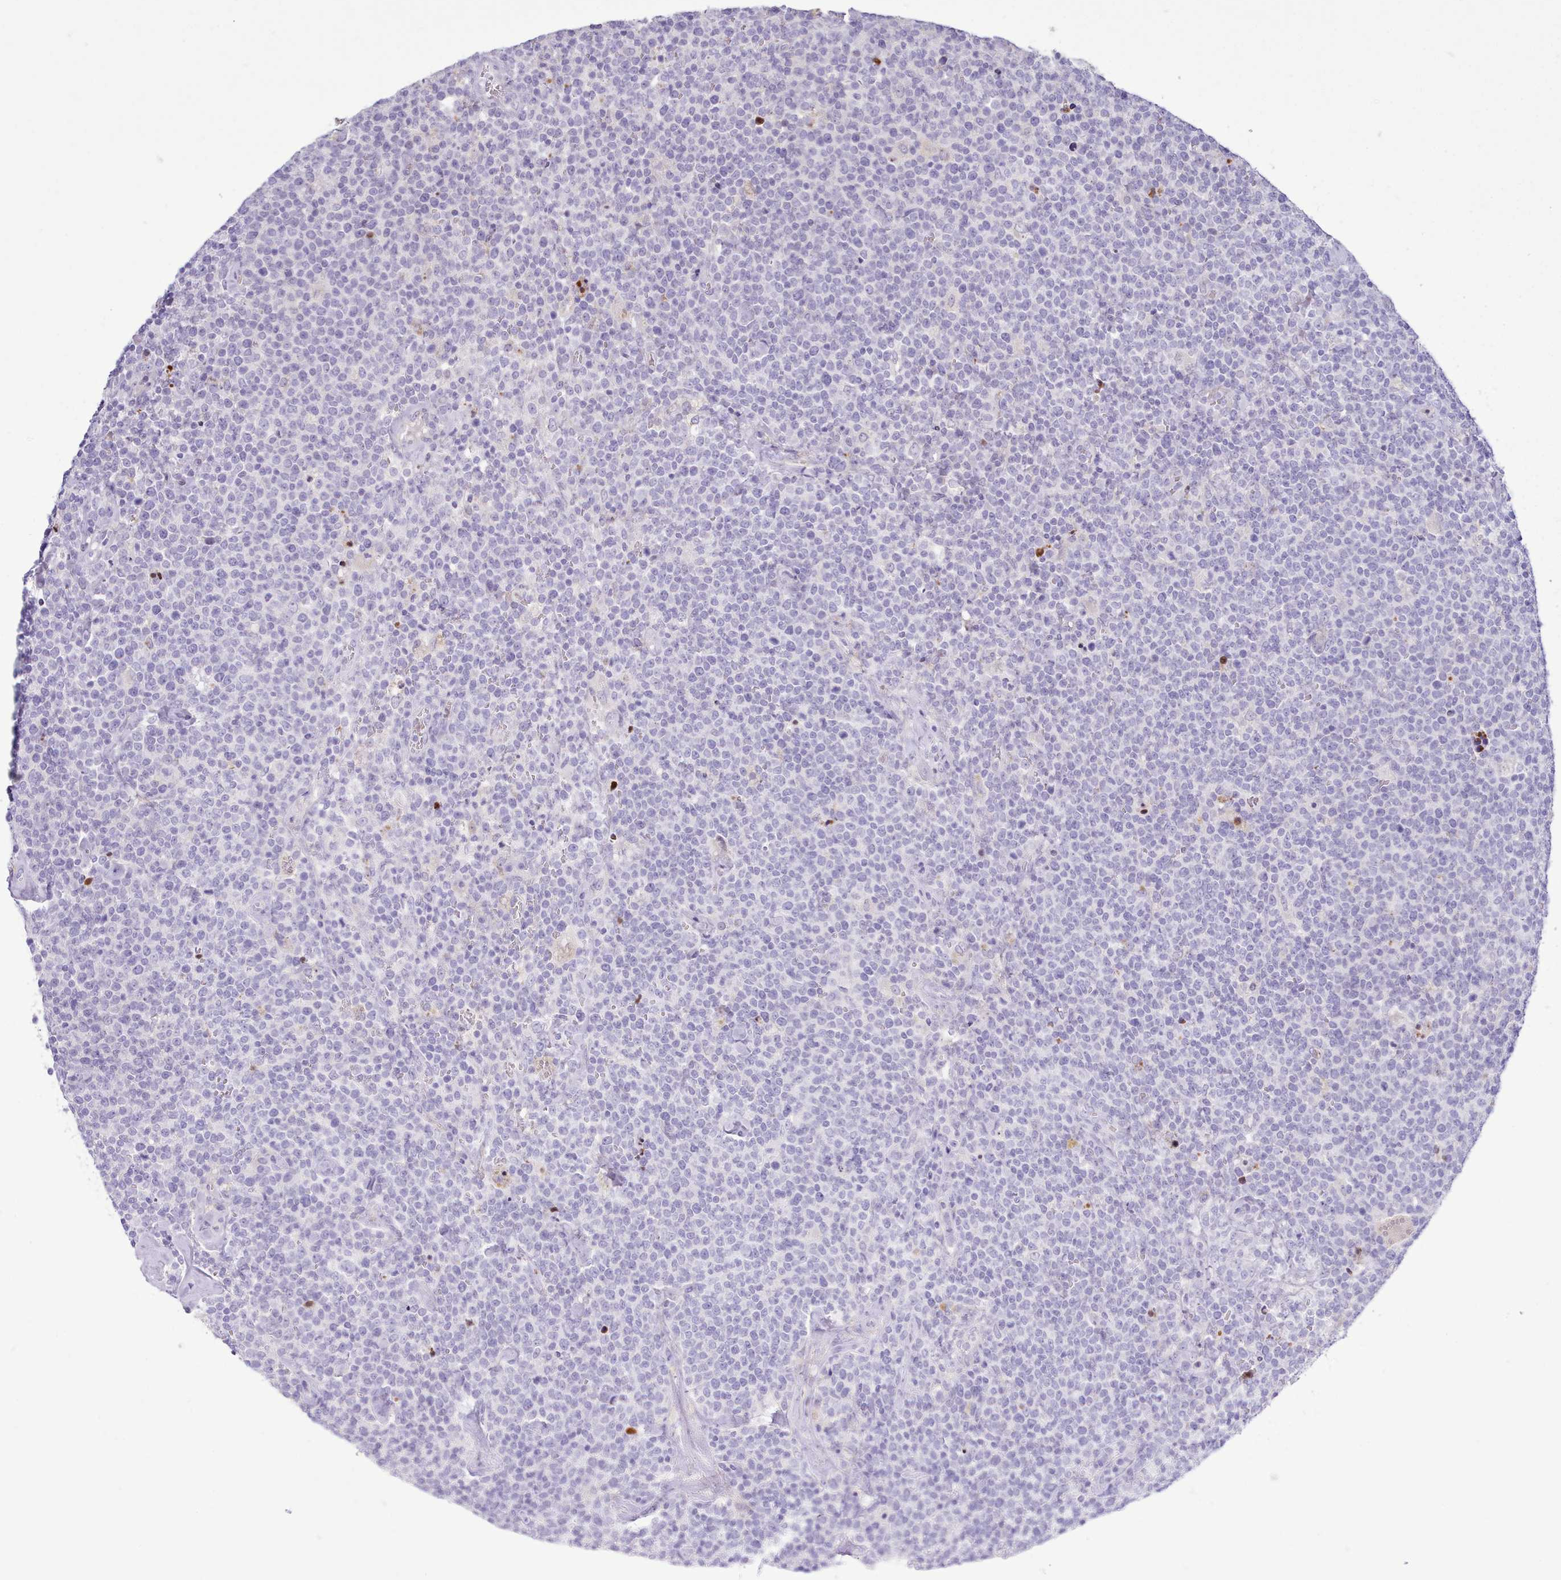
{"staining": {"intensity": "negative", "quantity": "none", "location": "none"}, "tissue": "lymphoma", "cell_type": "Tumor cells", "image_type": "cancer", "snomed": [{"axis": "morphology", "description": "Malignant lymphoma, non-Hodgkin's type, High grade"}, {"axis": "topography", "description": "Lymph node"}], "caption": "IHC photomicrograph of neoplastic tissue: high-grade malignant lymphoma, non-Hodgkin's type stained with DAB (3,3'-diaminobenzidine) displays no significant protein positivity in tumor cells.", "gene": "SRD5A1", "patient": {"sex": "male", "age": 61}}